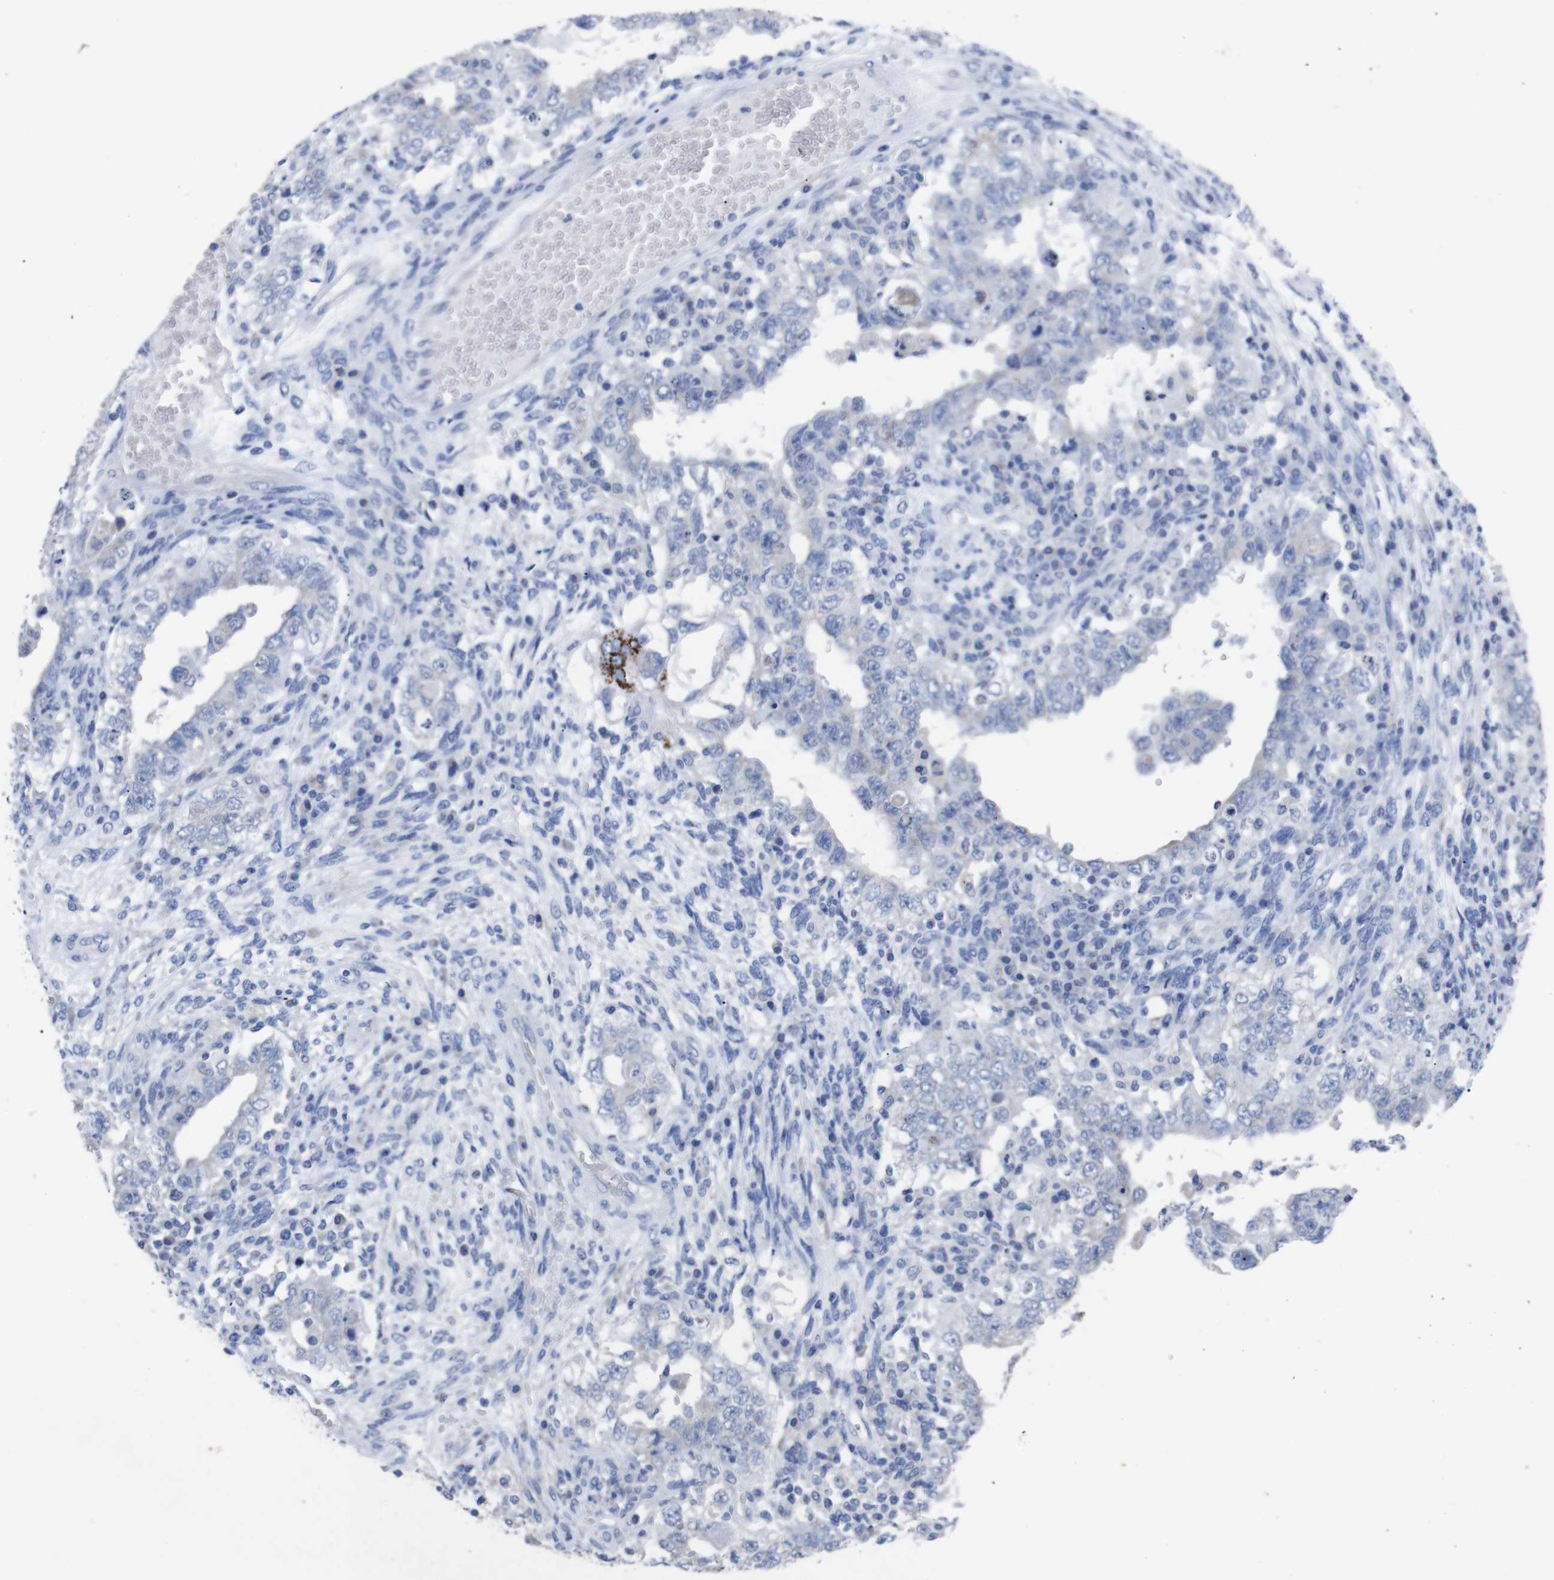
{"staining": {"intensity": "negative", "quantity": "none", "location": "none"}, "tissue": "testis cancer", "cell_type": "Tumor cells", "image_type": "cancer", "snomed": [{"axis": "morphology", "description": "Carcinoma, Embryonal, NOS"}, {"axis": "topography", "description": "Testis"}], "caption": "Tumor cells are negative for brown protein staining in embryonal carcinoma (testis). The staining was performed using DAB to visualize the protein expression in brown, while the nuclei were stained in blue with hematoxylin (Magnification: 20x).", "gene": "GJB2", "patient": {"sex": "male", "age": 26}}